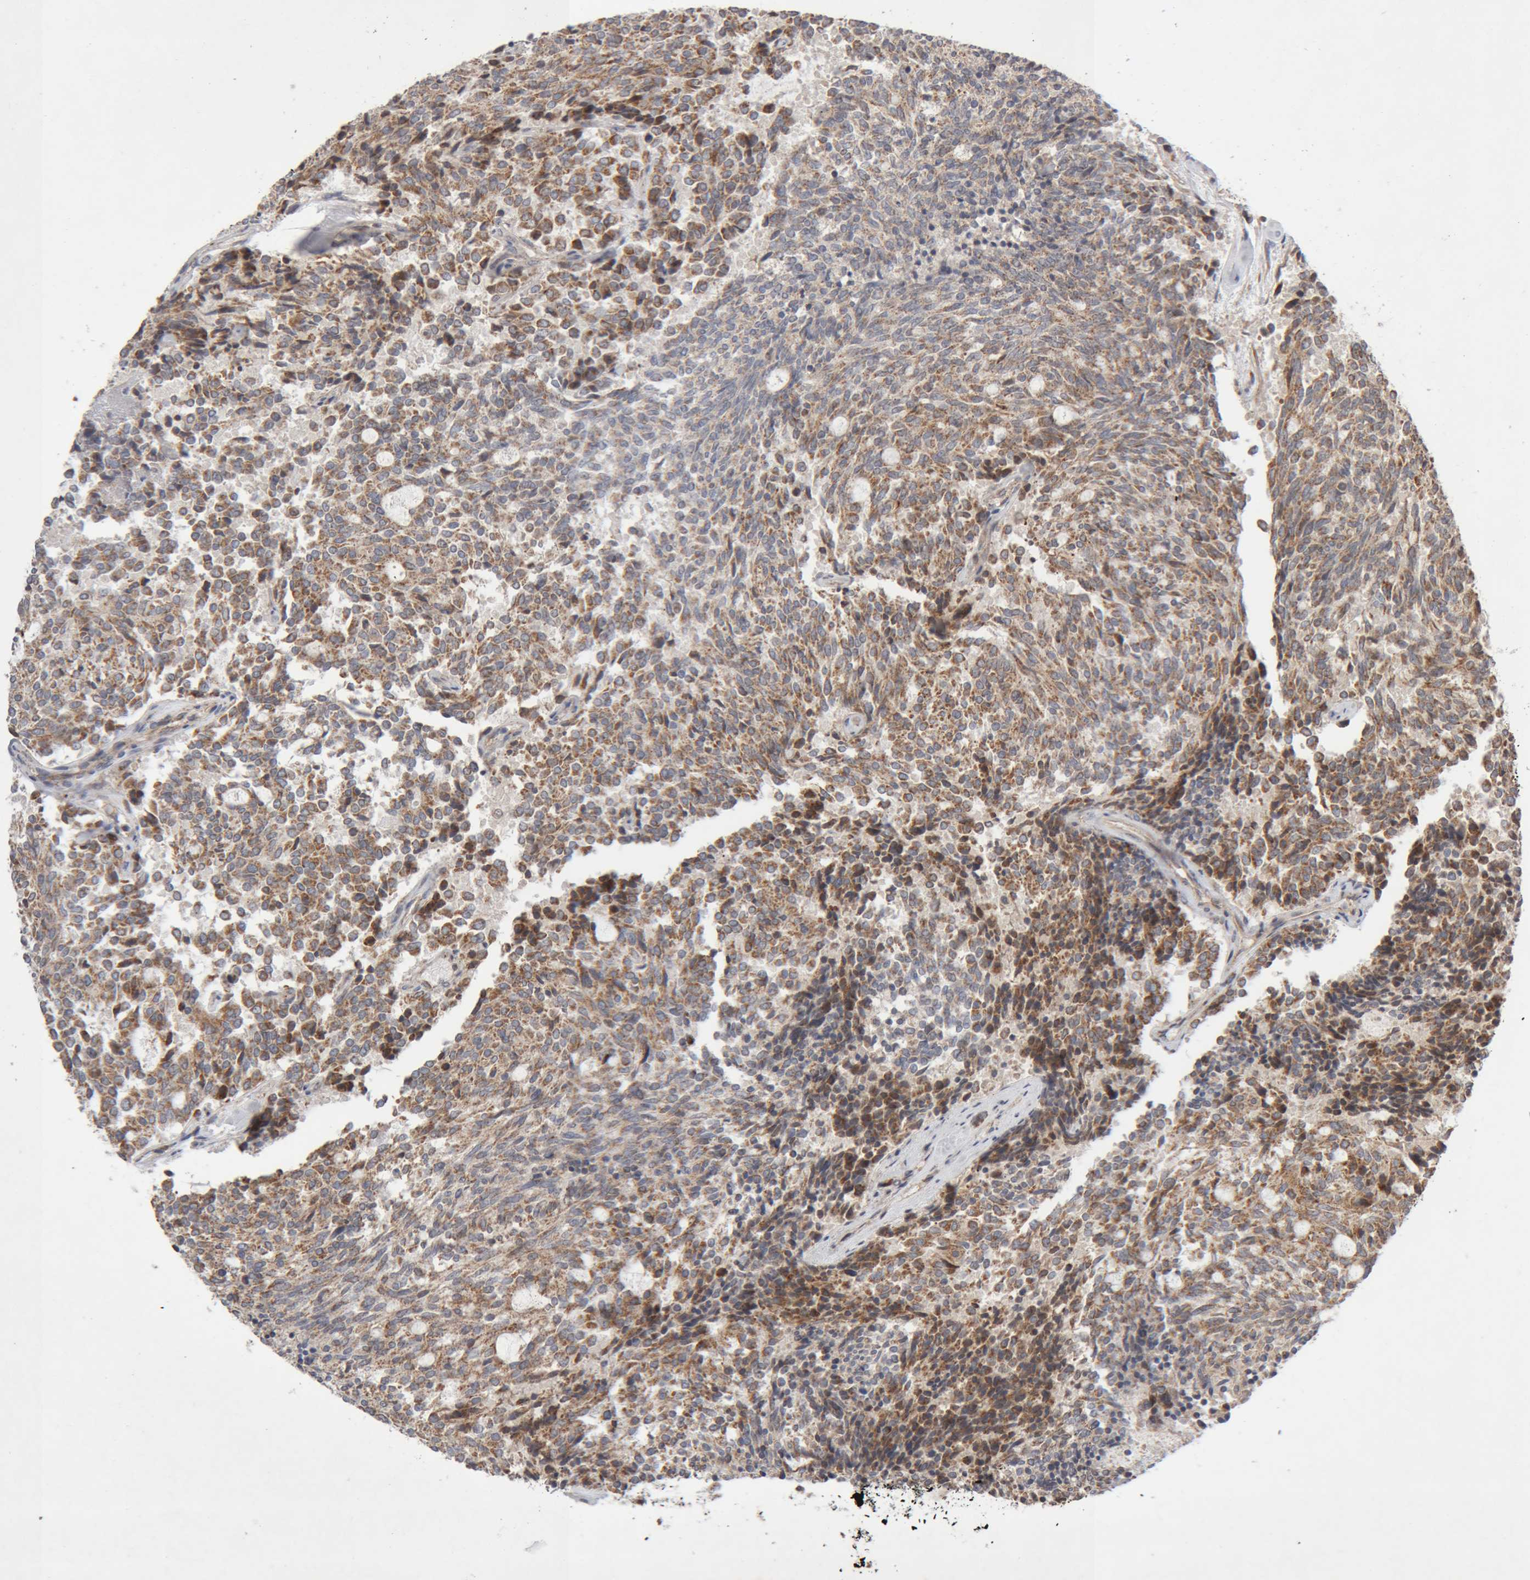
{"staining": {"intensity": "moderate", "quantity": ">75%", "location": "cytoplasmic/membranous"}, "tissue": "carcinoid", "cell_type": "Tumor cells", "image_type": "cancer", "snomed": [{"axis": "morphology", "description": "Carcinoid, malignant, NOS"}, {"axis": "topography", "description": "Pancreas"}], "caption": "Immunohistochemistry (DAB) staining of carcinoid (malignant) exhibits moderate cytoplasmic/membranous protein staining in approximately >75% of tumor cells. Using DAB (3,3'-diaminobenzidine) (brown) and hematoxylin (blue) stains, captured at high magnification using brightfield microscopy.", "gene": "KIF21B", "patient": {"sex": "female", "age": 54}}